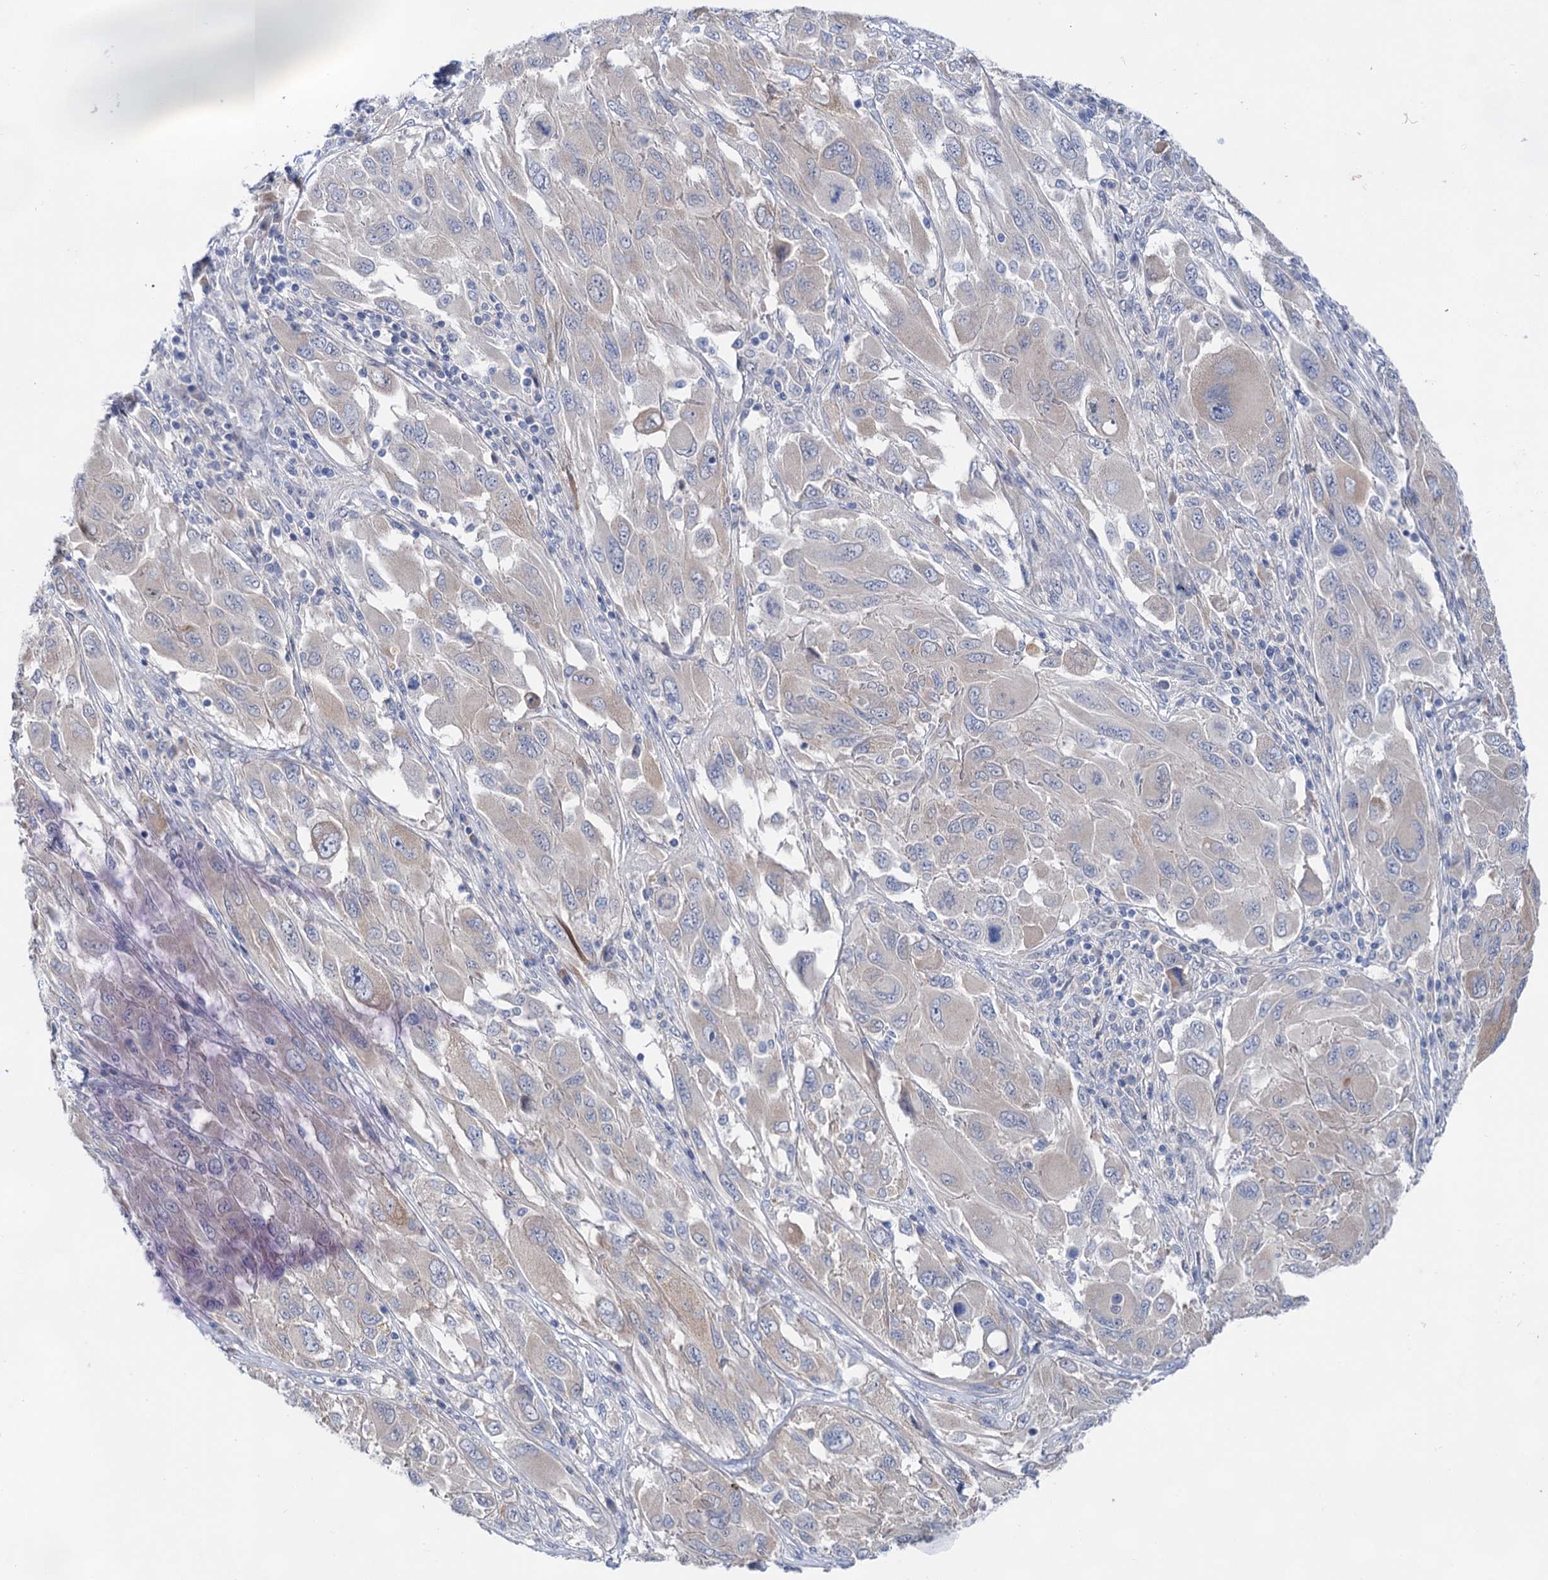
{"staining": {"intensity": "negative", "quantity": "none", "location": "none"}, "tissue": "melanoma", "cell_type": "Tumor cells", "image_type": "cancer", "snomed": [{"axis": "morphology", "description": "Malignant melanoma, NOS"}, {"axis": "topography", "description": "Skin"}], "caption": "Malignant melanoma stained for a protein using IHC reveals no staining tumor cells.", "gene": "MORN3", "patient": {"sex": "female", "age": 91}}